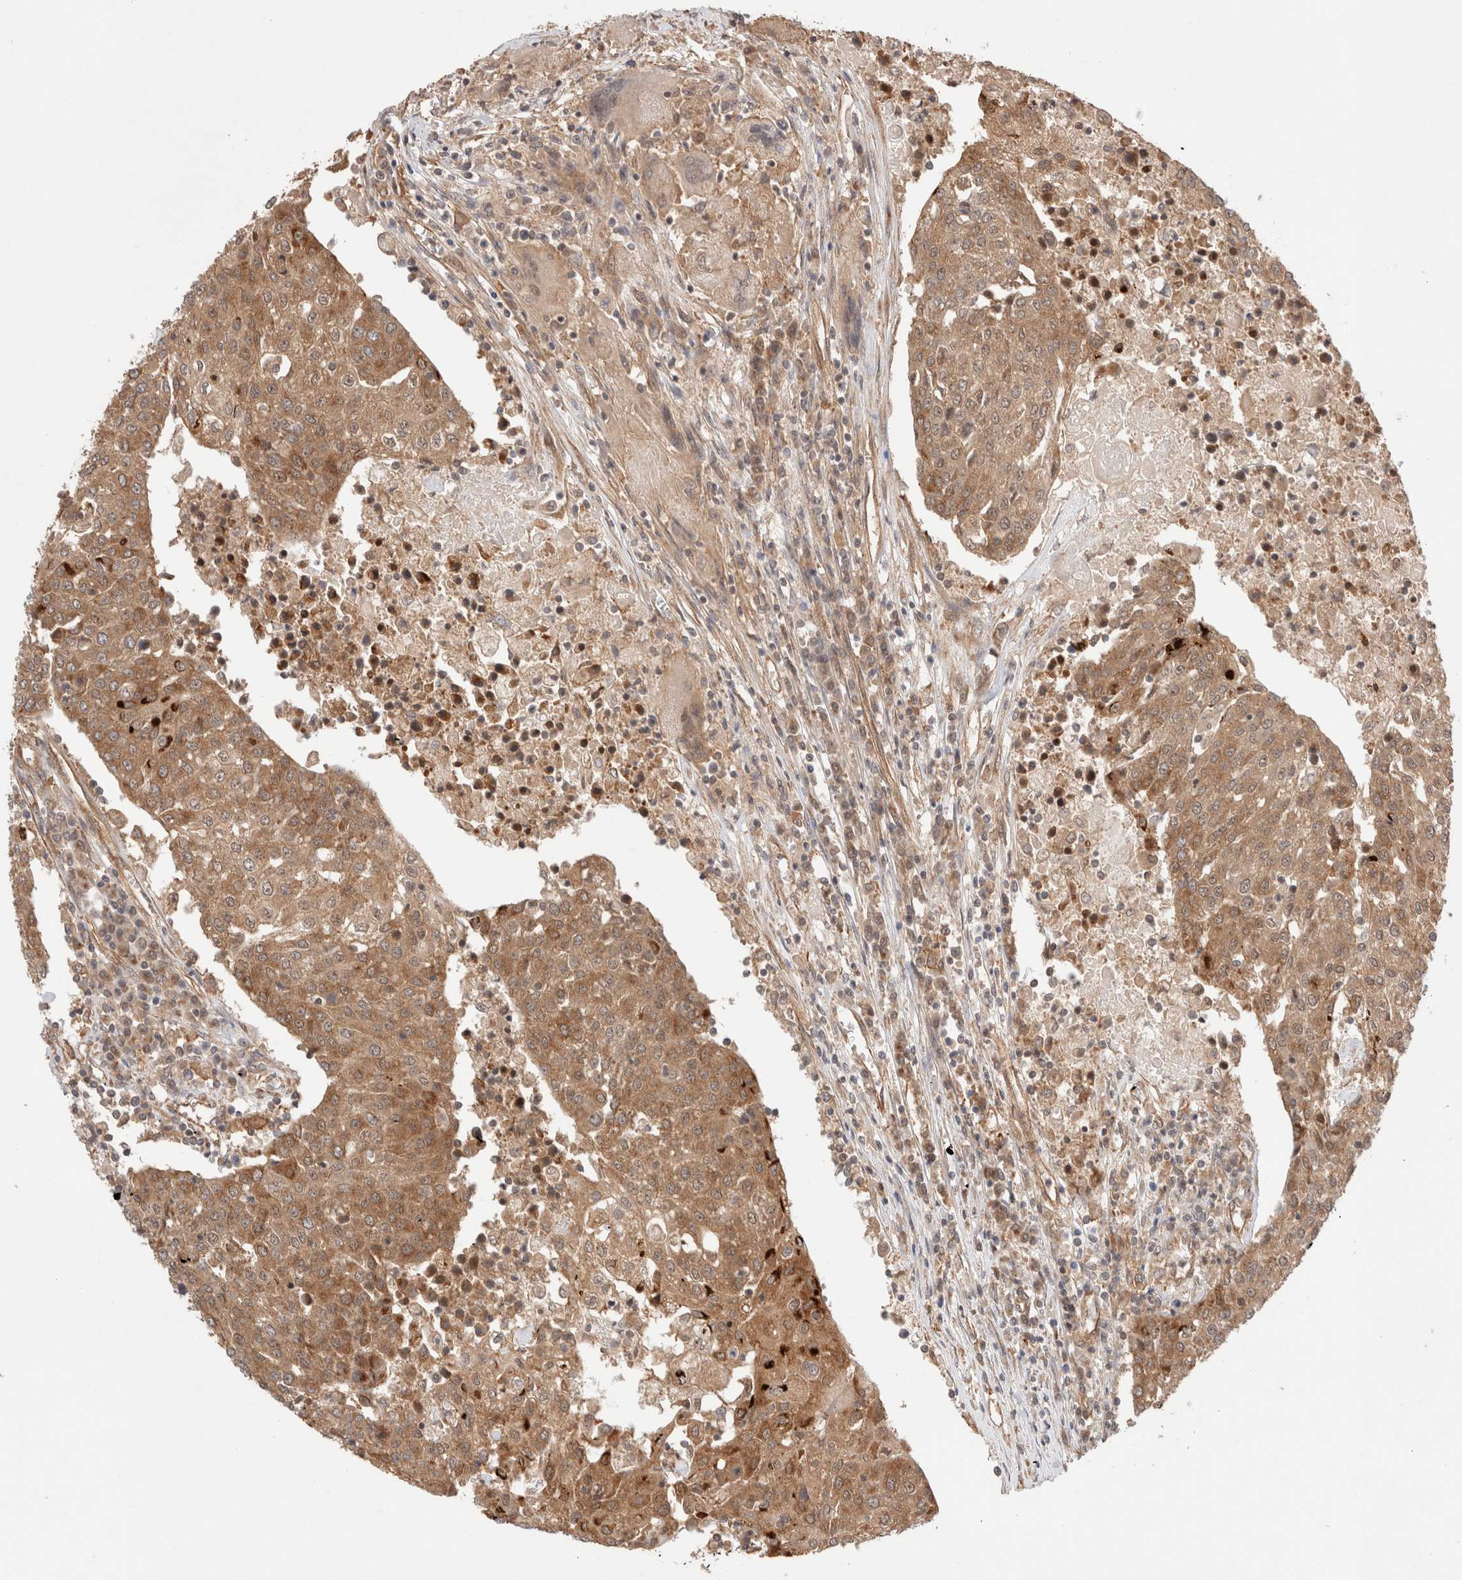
{"staining": {"intensity": "moderate", "quantity": ">75%", "location": "cytoplasmic/membranous"}, "tissue": "urothelial cancer", "cell_type": "Tumor cells", "image_type": "cancer", "snomed": [{"axis": "morphology", "description": "Urothelial carcinoma, High grade"}, {"axis": "topography", "description": "Urinary bladder"}], "caption": "Tumor cells exhibit medium levels of moderate cytoplasmic/membranous staining in approximately >75% of cells in human urothelial cancer.", "gene": "SIKE1", "patient": {"sex": "female", "age": 85}}